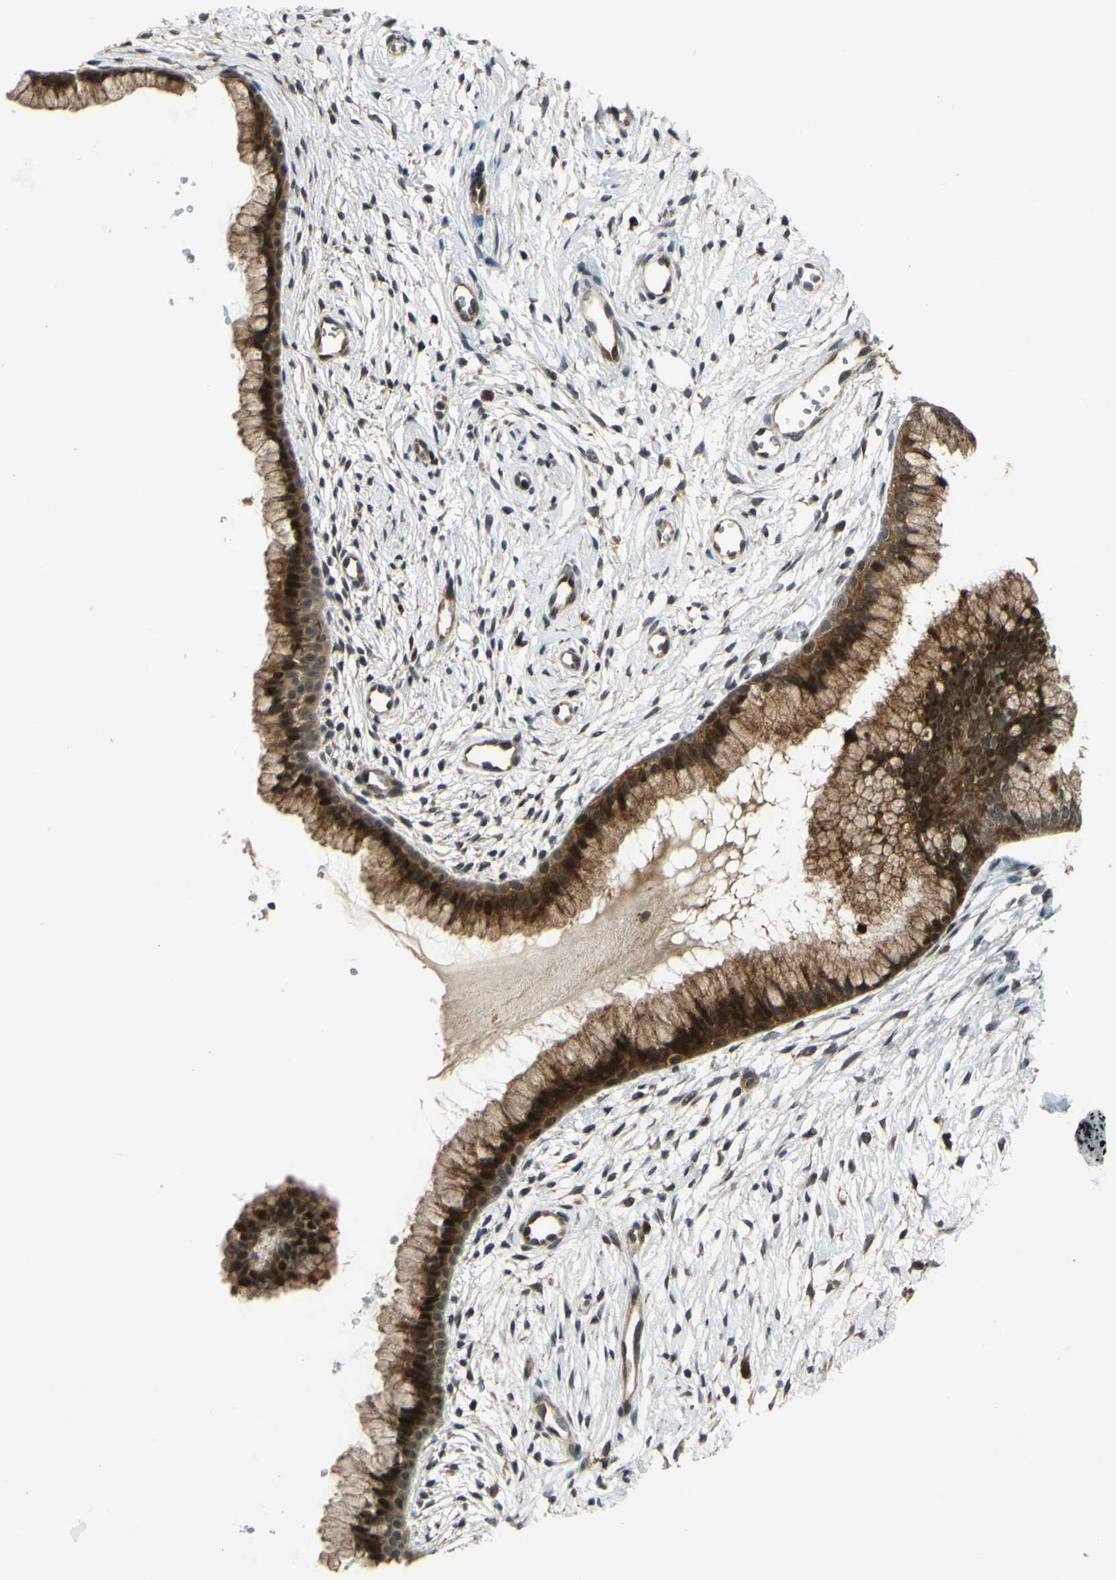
{"staining": {"intensity": "strong", "quantity": "25%-75%", "location": "cytoplasmic/membranous,nuclear"}, "tissue": "cervix", "cell_type": "Glandular cells", "image_type": "normal", "snomed": [{"axis": "morphology", "description": "Normal tissue, NOS"}, {"axis": "topography", "description": "Cervix"}], "caption": "Immunohistochemical staining of benign human cervix displays strong cytoplasmic/membranous,nuclear protein positivity in about 25%-75% of glandular cells.", "gene": "ABCC8", "patient": {"sex": "female", "age": 39}}